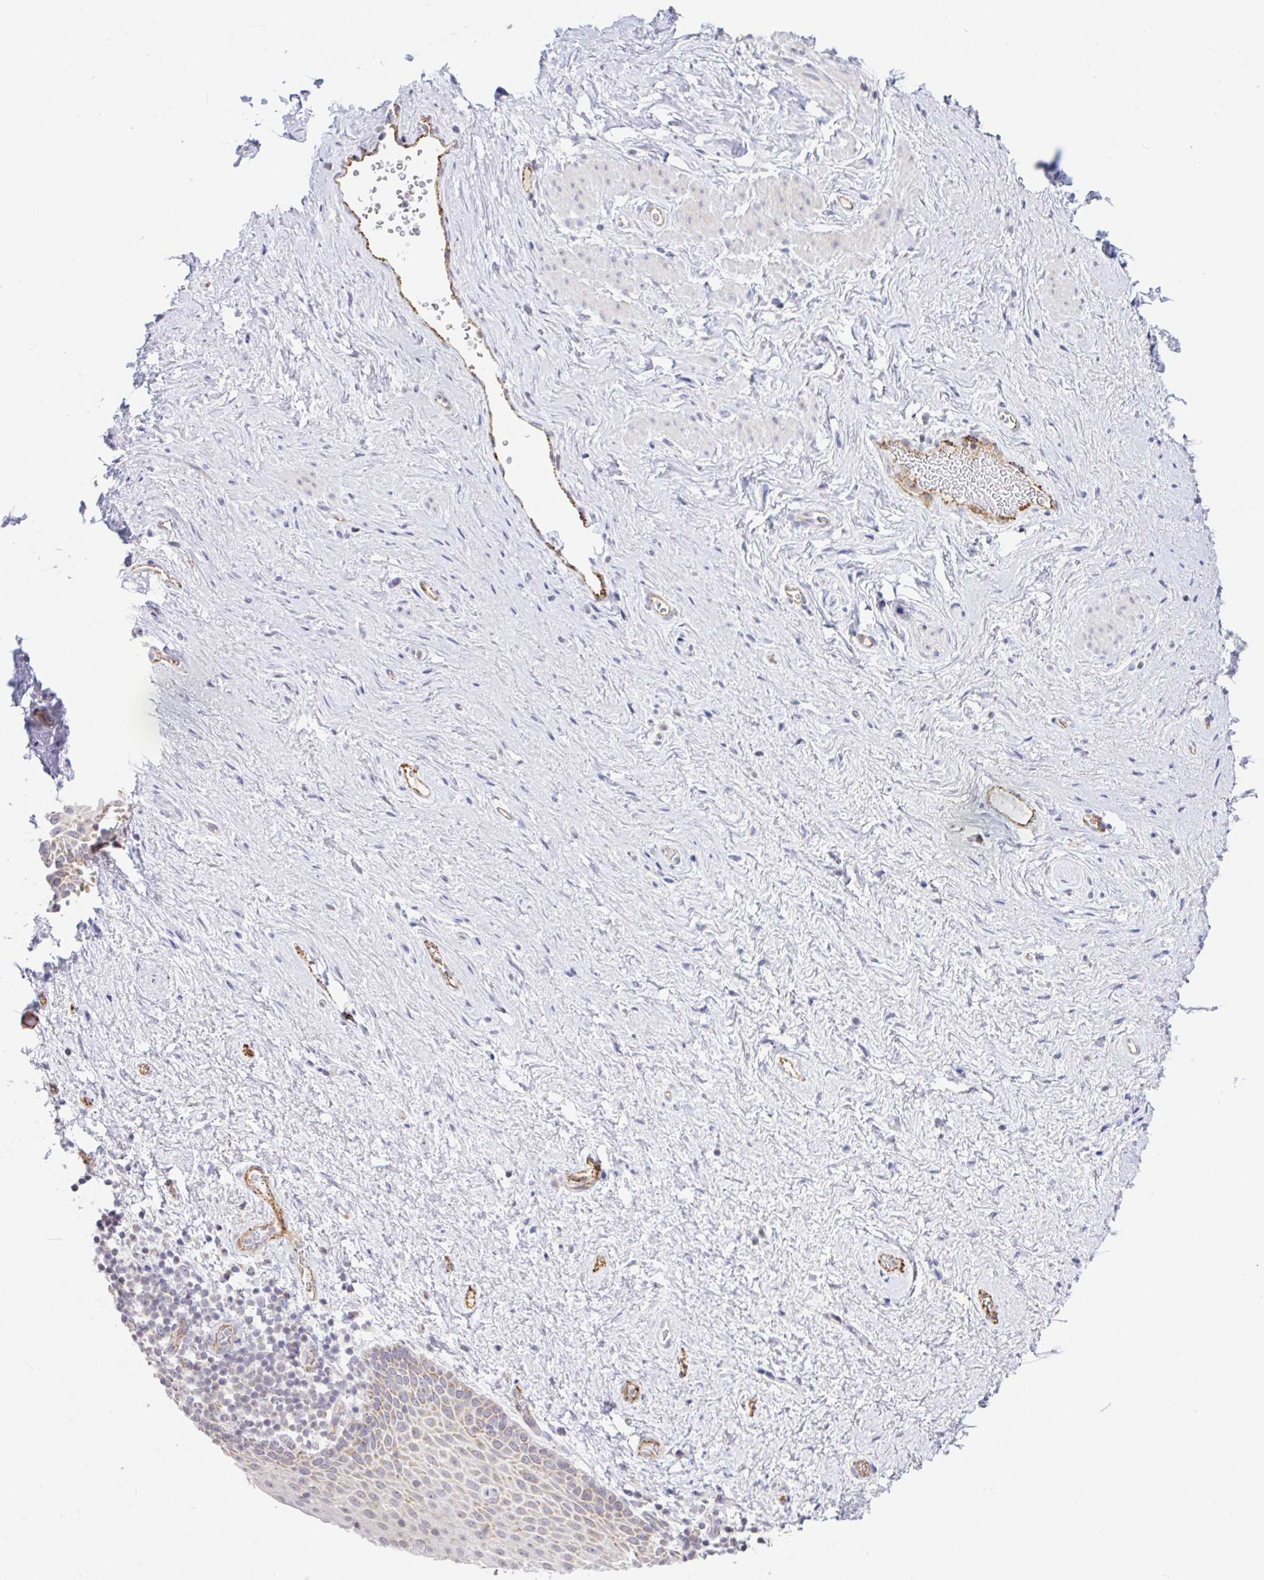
{"staining": {"intensity": "negative", "quantity": "none", "location": "none"}, "tissue": "vagina", "cell_type": "Squamous epithelial cells", "image_type": "normal", "snomed": [{"axis": "morphology", "description": "Normal tissue, NOS"}, {"axis": "topography", "description": "Vagina"}], "caption": "DAB (3,3'-diaminobenzidine) immunohistochemical staining of benign human vagina displays no significant staining in squamous epithelial cells.", "gene": "PLCD4", "patient": {"sex": "female", "age": 61}}